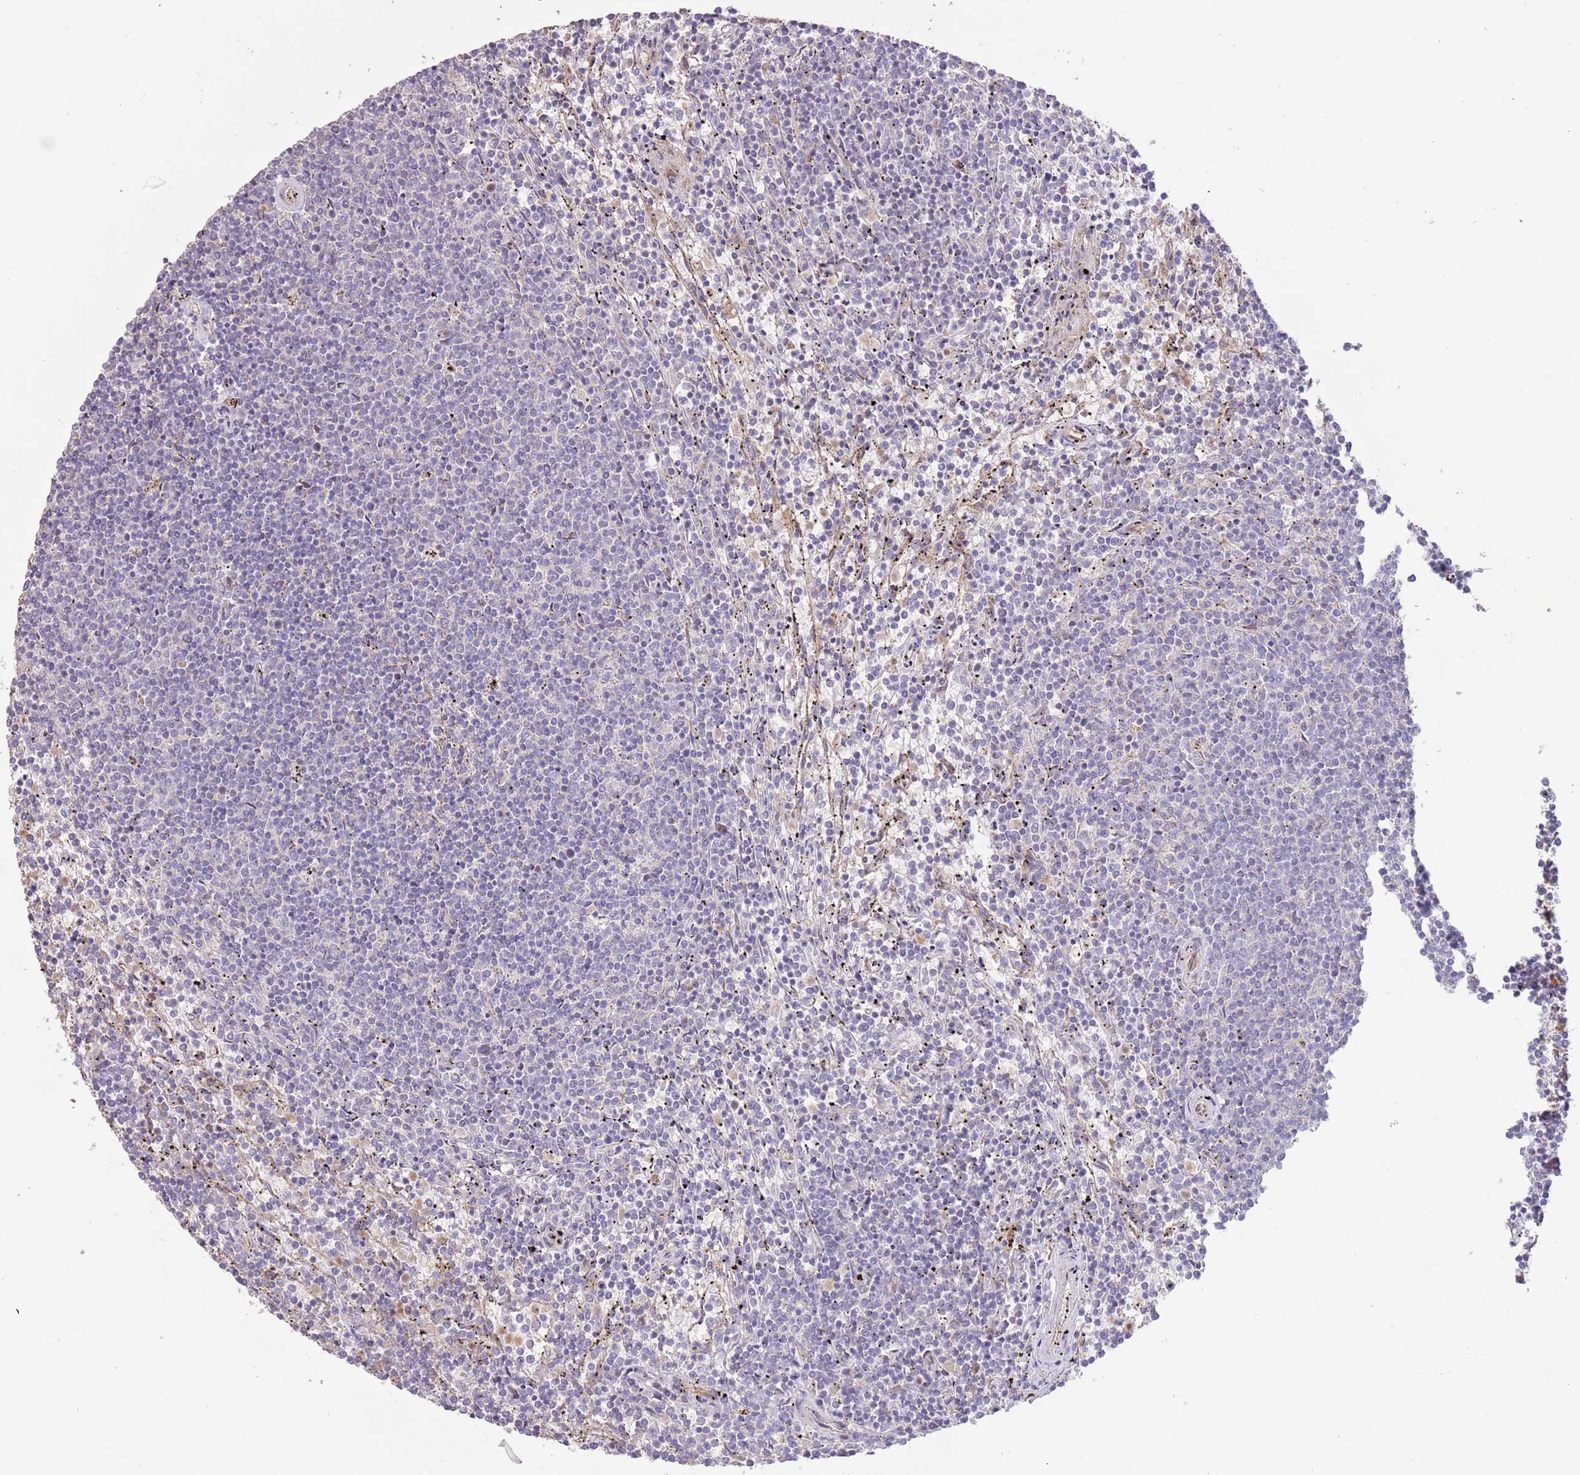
{"staining": {"intensity": "negative", "quantity": "none", "location": "none"}, "tissue": "lymphoma", "cell_type": "Tumor cells", "image_type": "cancer", "snomed": [{"axis": "morphology", "description": "Malignant lymphoma, non-Hodgkin's type, Low grade"}, {"axis": "topography", "description": "Spleen"}], "caption": "The micrograph exhibits no significant expression in tumor cells of low-grade malignant lymphoma, non-Hodgkin's type. (Stains: DAB immunohistochemistry (IHC) with hematoxylin counter stain, Microscopy: brightfield microscopy at high magnification).", "gene": "DOCK6", "patient": {"sex": "female", "age": 50}}